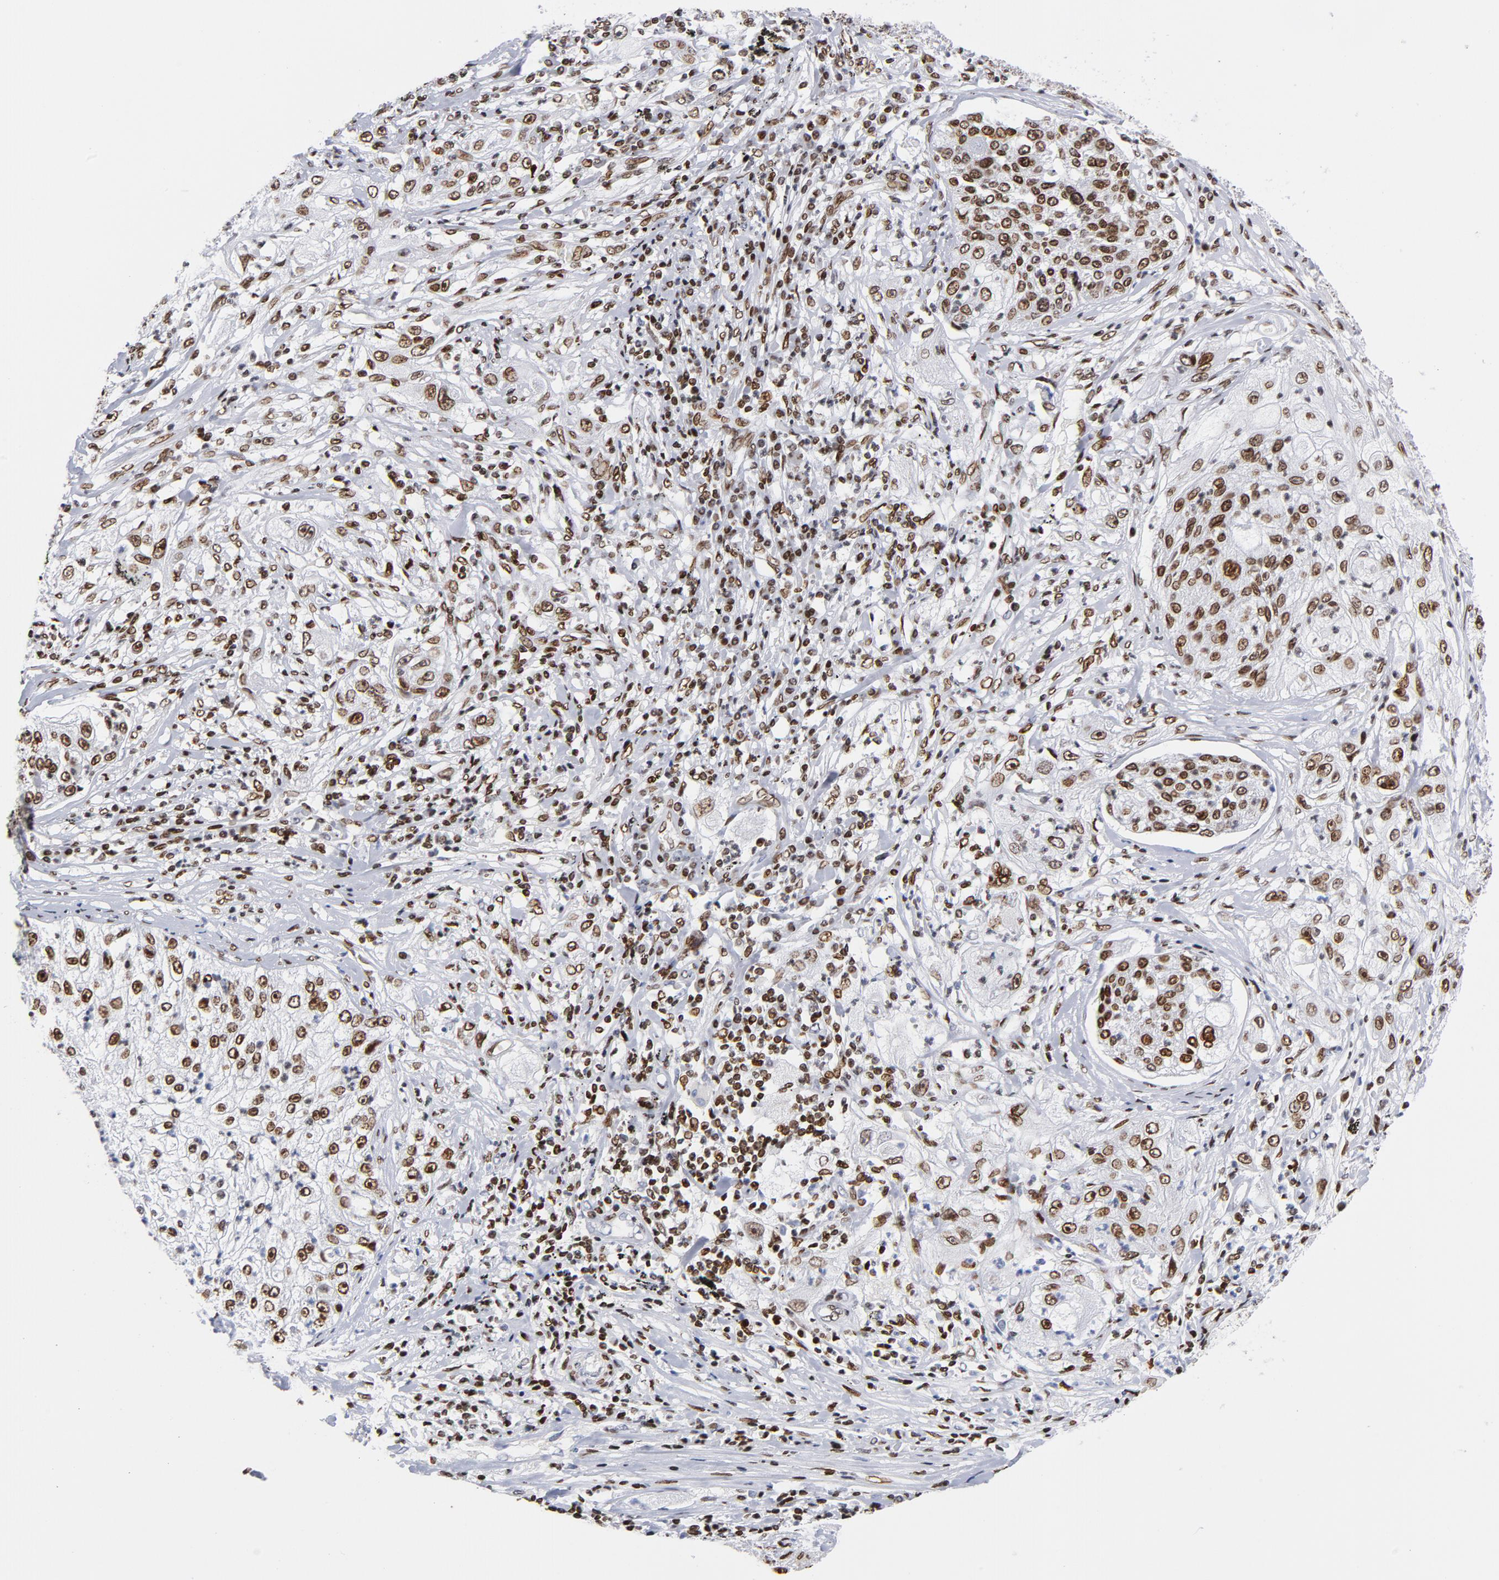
{"staining": {"intensity": "moderate", "quantity": ">75%", "location": "cytoplasmic/membranous,nuclear"}, "tissue": "lung cancer", "cell_type": "Tumor cells", "image_type": "cancer", "snomed": [{"axis": "morphology", "description": "Inflammation, NOS"}, {"axis": "morphology", "description": "Squamous cell carcinoma, NOS"}, {"axis": "topography", "description": "Lymph node"}, {"axis": "topography", "description": "Soft tissue"}, {"axis": "topography", "description": "Lung"}], "caption": "High-power microscopy captured an immunohistochemistry photomicrograph of lung squamous cell carcinoma, revealing moderate cytoplasmic/membranous and nuclear staining in approximately >75% of tumor cells. The staining was performed using DAB to visualize the protein expression in brown, while the nuclei were stained in blue with hematoxylin (Magnification: 20x).", "gene": "TOP2B", "patient": {"sex": "male", "age": 66}}